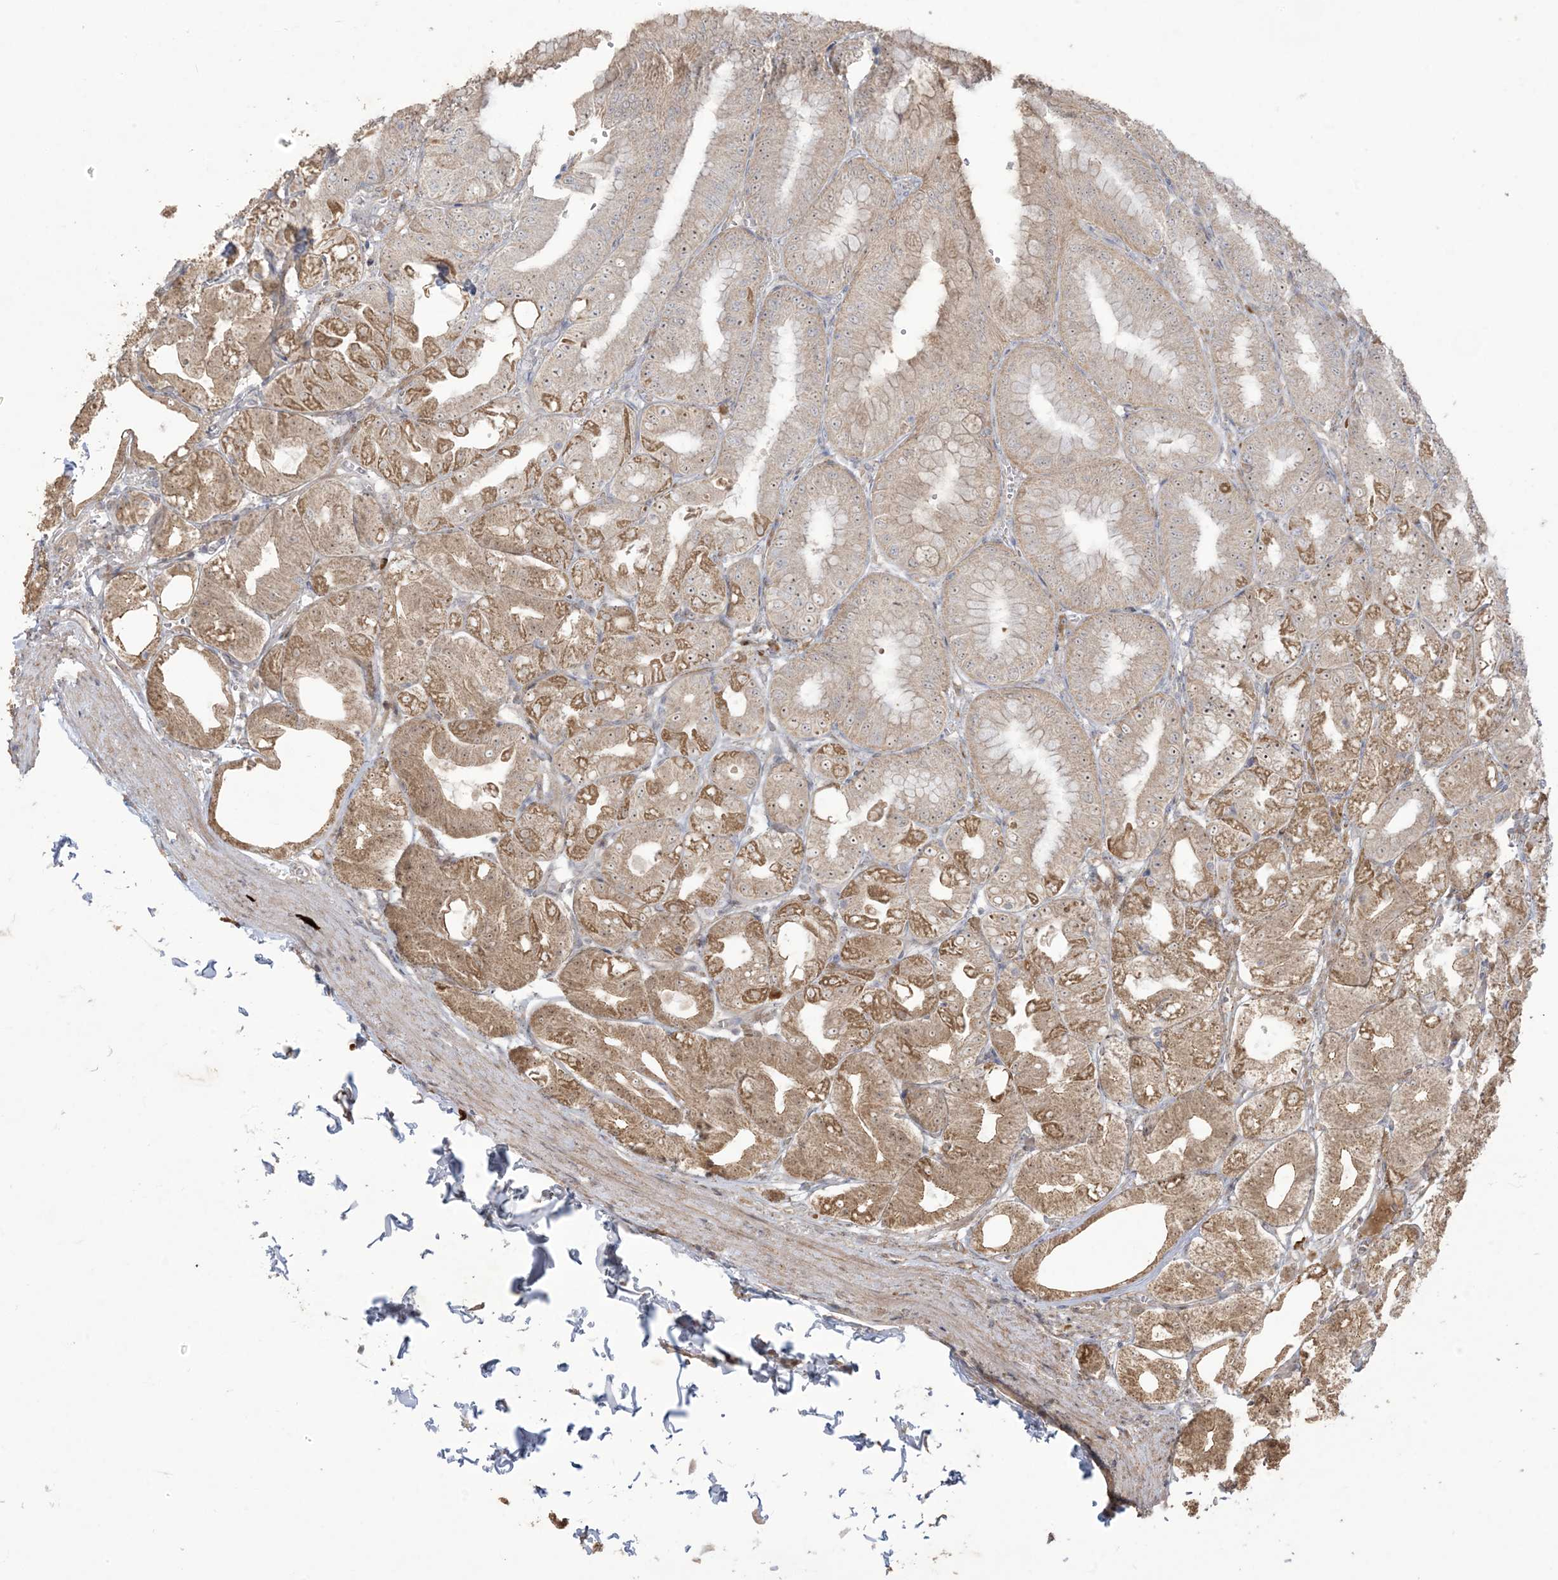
{"staining": {"intensity": "moderate", "quantity": "25%-75%", "location": "cytoplasmic/membranous,nuclear"}, "tissue": "stomach", "cell_type": "Glandular cells", "image_type": "normal", "snomed": [{"axis": "morphology", "description": "Normal tissue, NOS"}, {"axis": "topography", "description": "Stomach, lower"}], "caption": "Immunohistochemistry (IHC) of benign human stomach shows medium levels of moderate cytoplasmic/membranous,nuclear expression in about 25%-75% of glandular cells.", "gene": "KLHL18", "patient": {"sex": "male", "age": 71}}